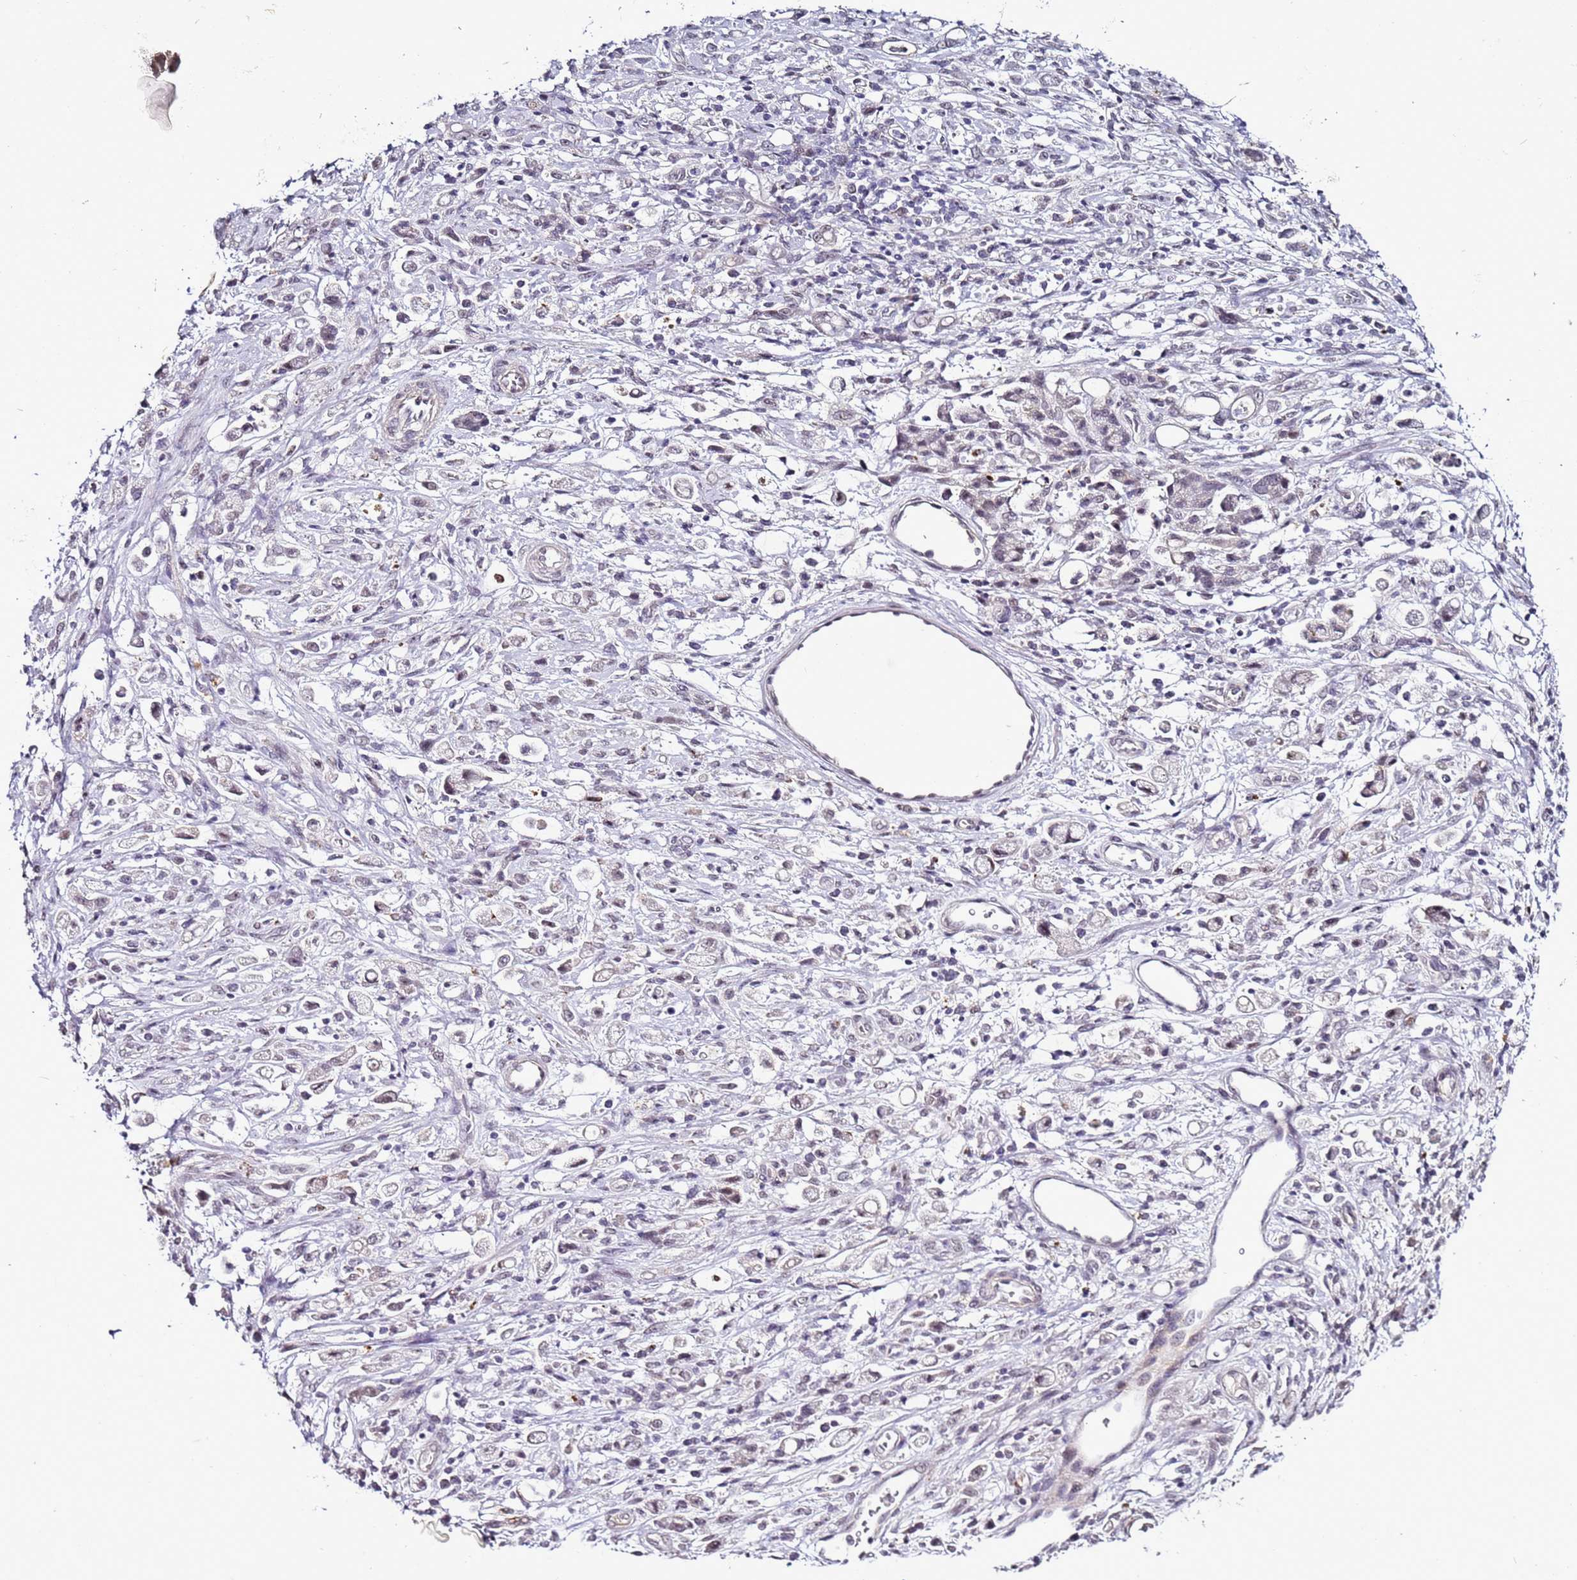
{"staining": {"intensity": "negative", "quantity": "none", "location": "none"}, "tissue": "stomach cancer", "cell_type": "Tumor cells", "image_type": "cancer", "snomed": [{"axis": "morphology", "description": "Adenocarcinoma, NOS"}, {"axis": "topography", "description": "Stomach"}], "caption": "Tumor cells show no significant protein positivity in stomach adenocarcinoma.", "gene": "PSMA7", "patient": {"sex": "female", "age": 60}}